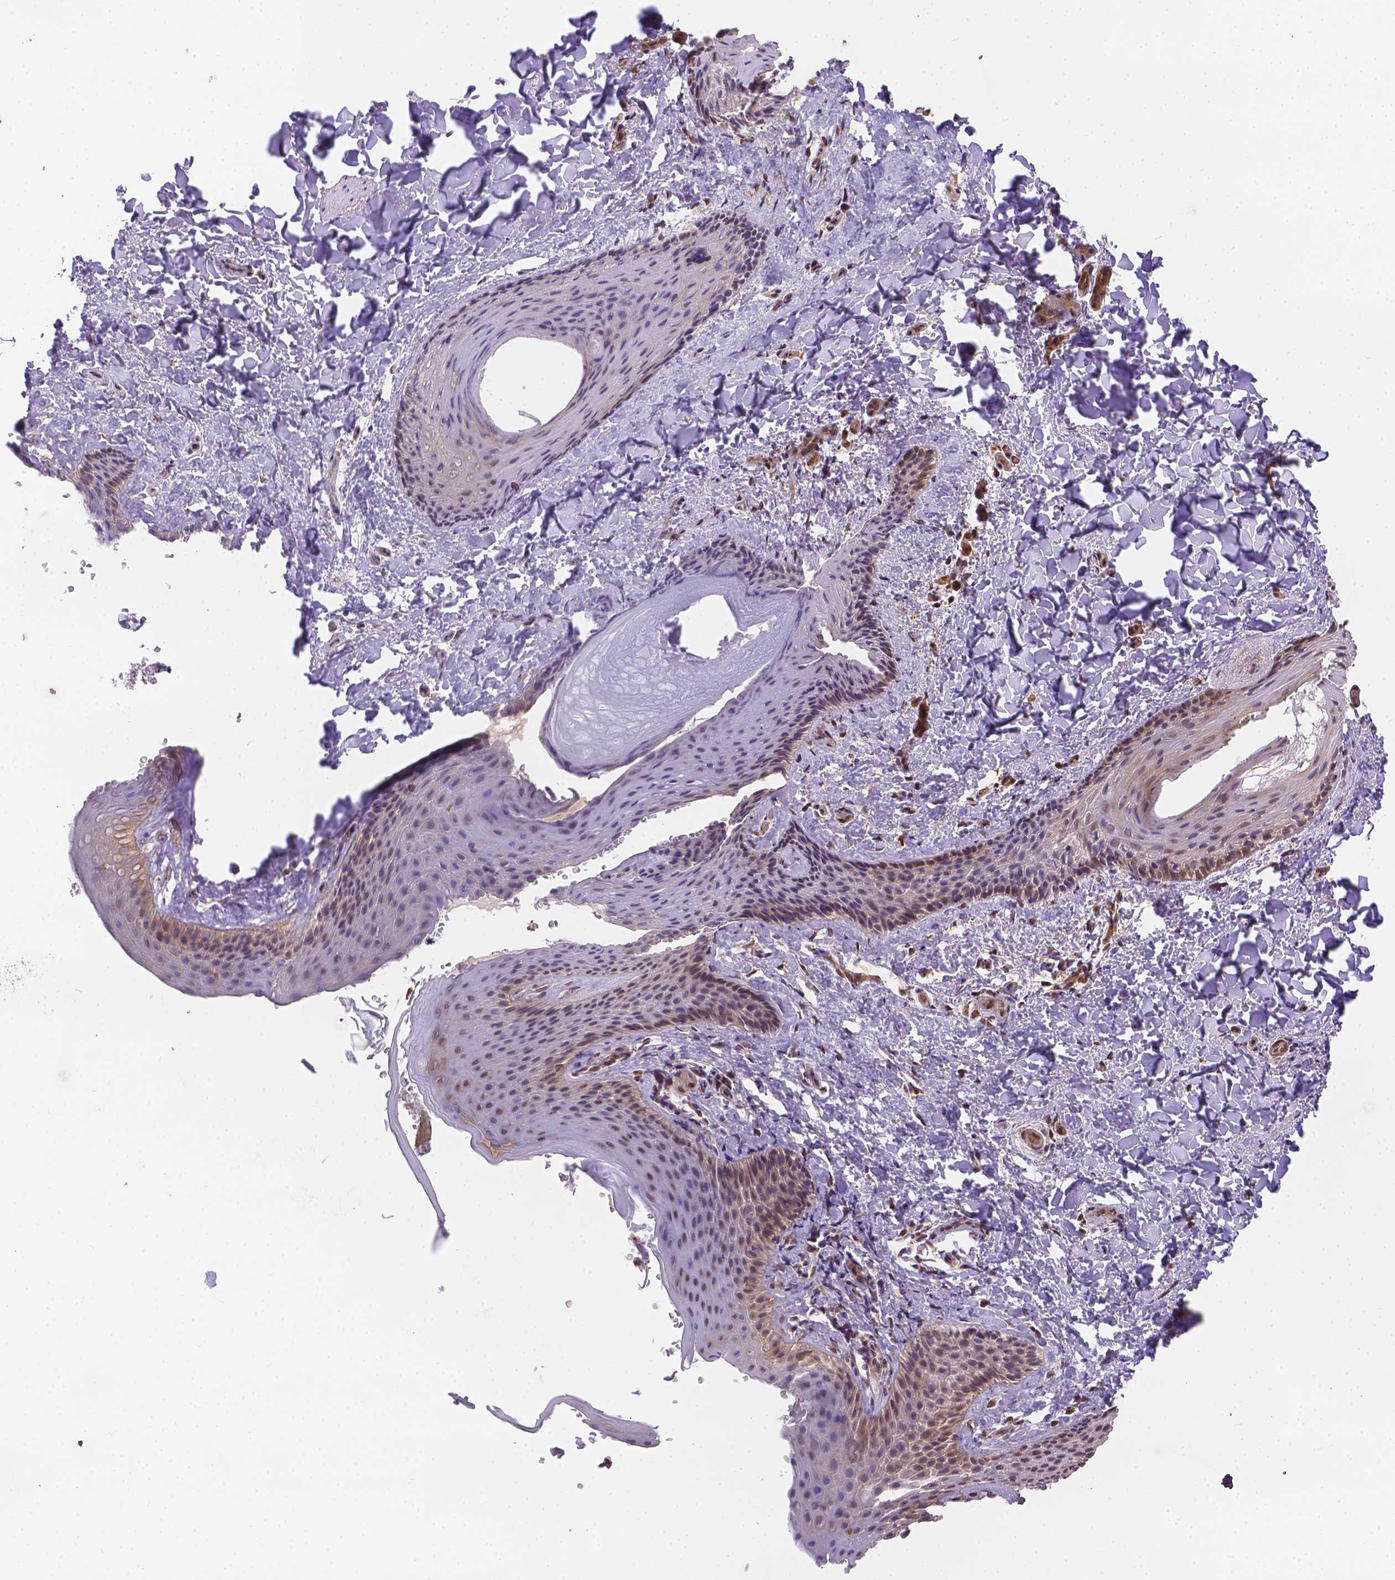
{"staining": {"intensity": "weak", "quantity": "25%-75%", "location": "cytoplasmic/membranous"}, "tissue": "skin", "cell_type": "Epidermal cells", "image_type": "normal", "snomed": [{"axis": "morphology", "description": "Normal tissue, NOS"}, {"axis": "topography", "description": "Anal"}], "caption": "Epidermal cells display weak cytoplasmic/membranous positivity in approximately 25%-75% of cells in unremarkable skin. The protein of interest is shown in brown color, while the nuclei are stained blue.", "gene": "YAP1", "patient": {"sex": "male", "age": 36}}